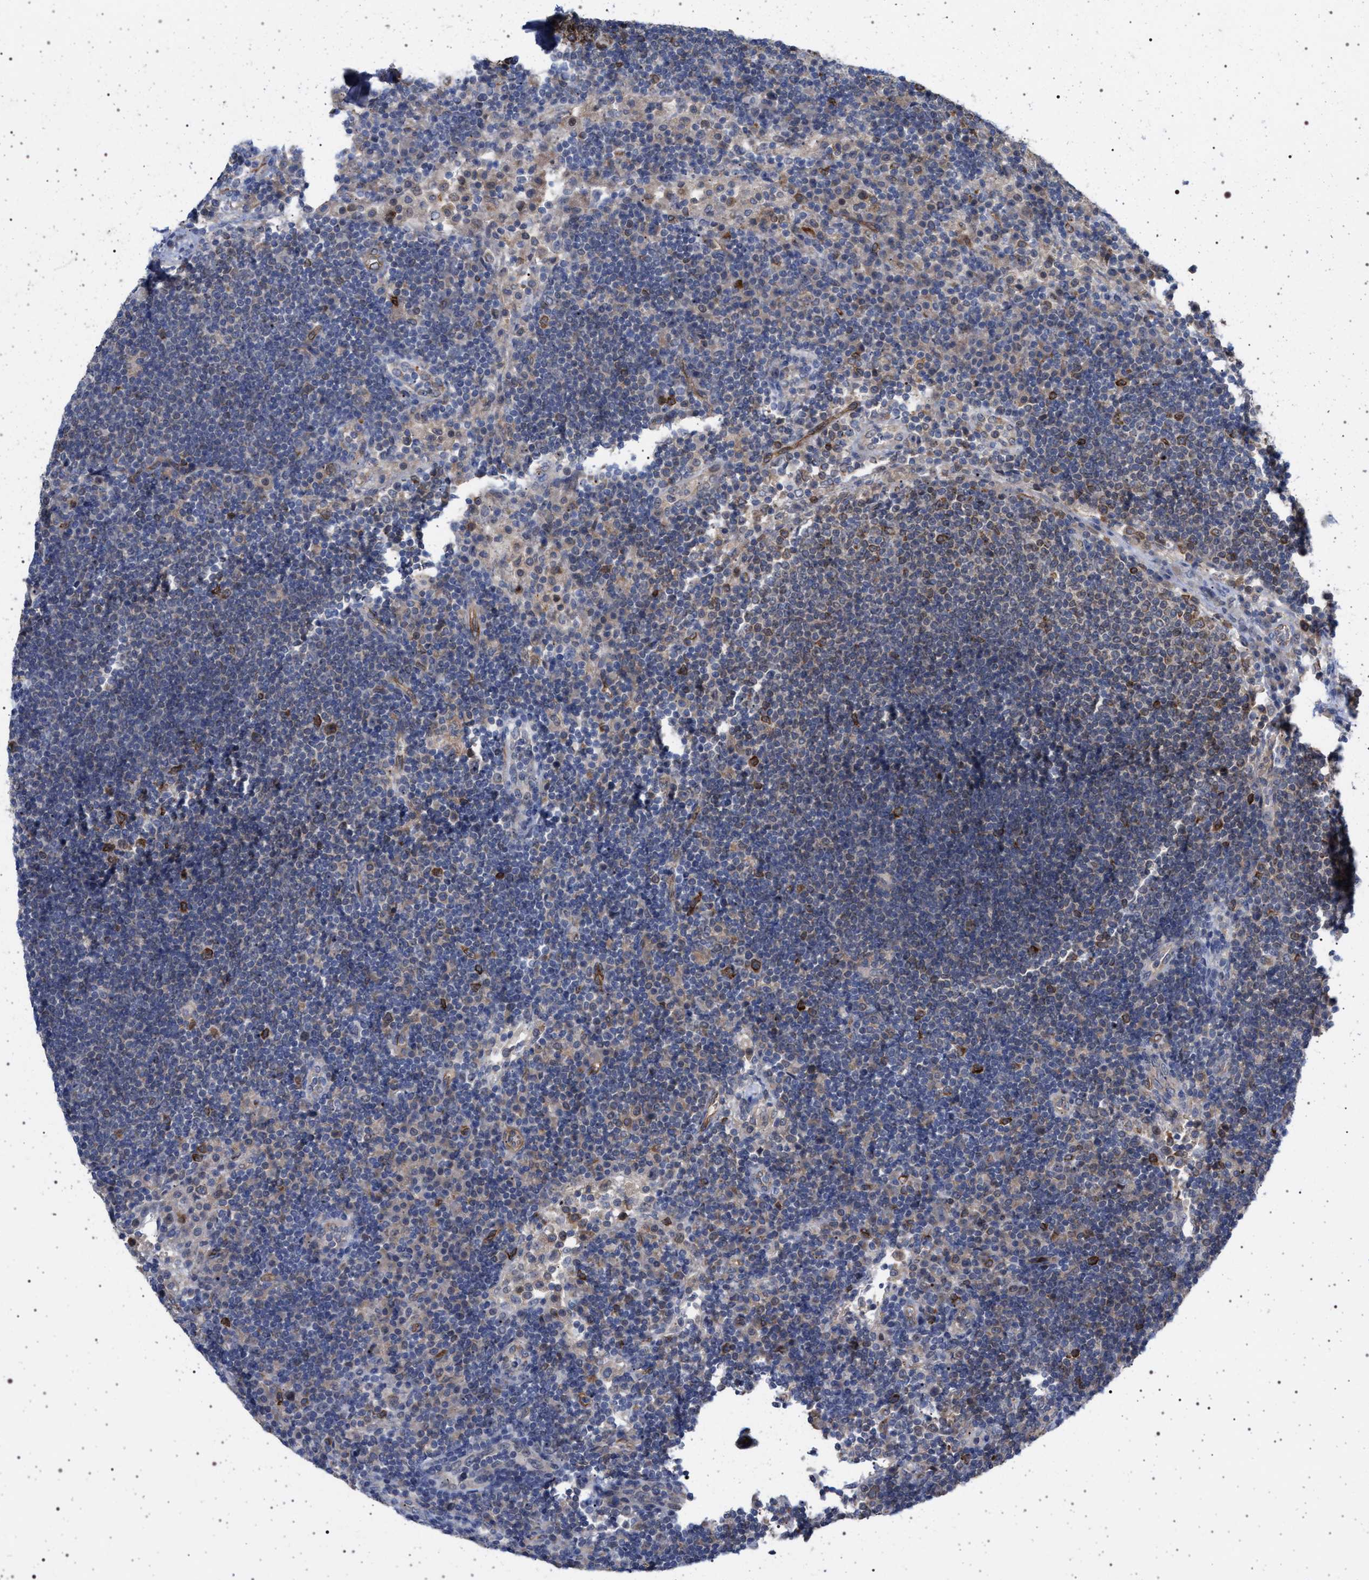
{"staining": {"intensity": "strong", "quantity": "25%-75%", "location": "cytoplasmic/membranous"}, "tissue": "lymph node", "cell_type": "Germinal center cells", "image_type": "normal", "snomed": [{"axis": "morphology", "description": "Normal tissue, NOS"}, {"axis": "topography", "description": "Lymph node"}], "caption": "This histopathology image displays immunohistochemistry (IHC) staining of benign lymph node, with high strong cytoplasmic/membranous staining in approximately 25%-75% of germinal center cells.", "gene": "RBM48", "patient": {"sex": "female", "age": 53}}